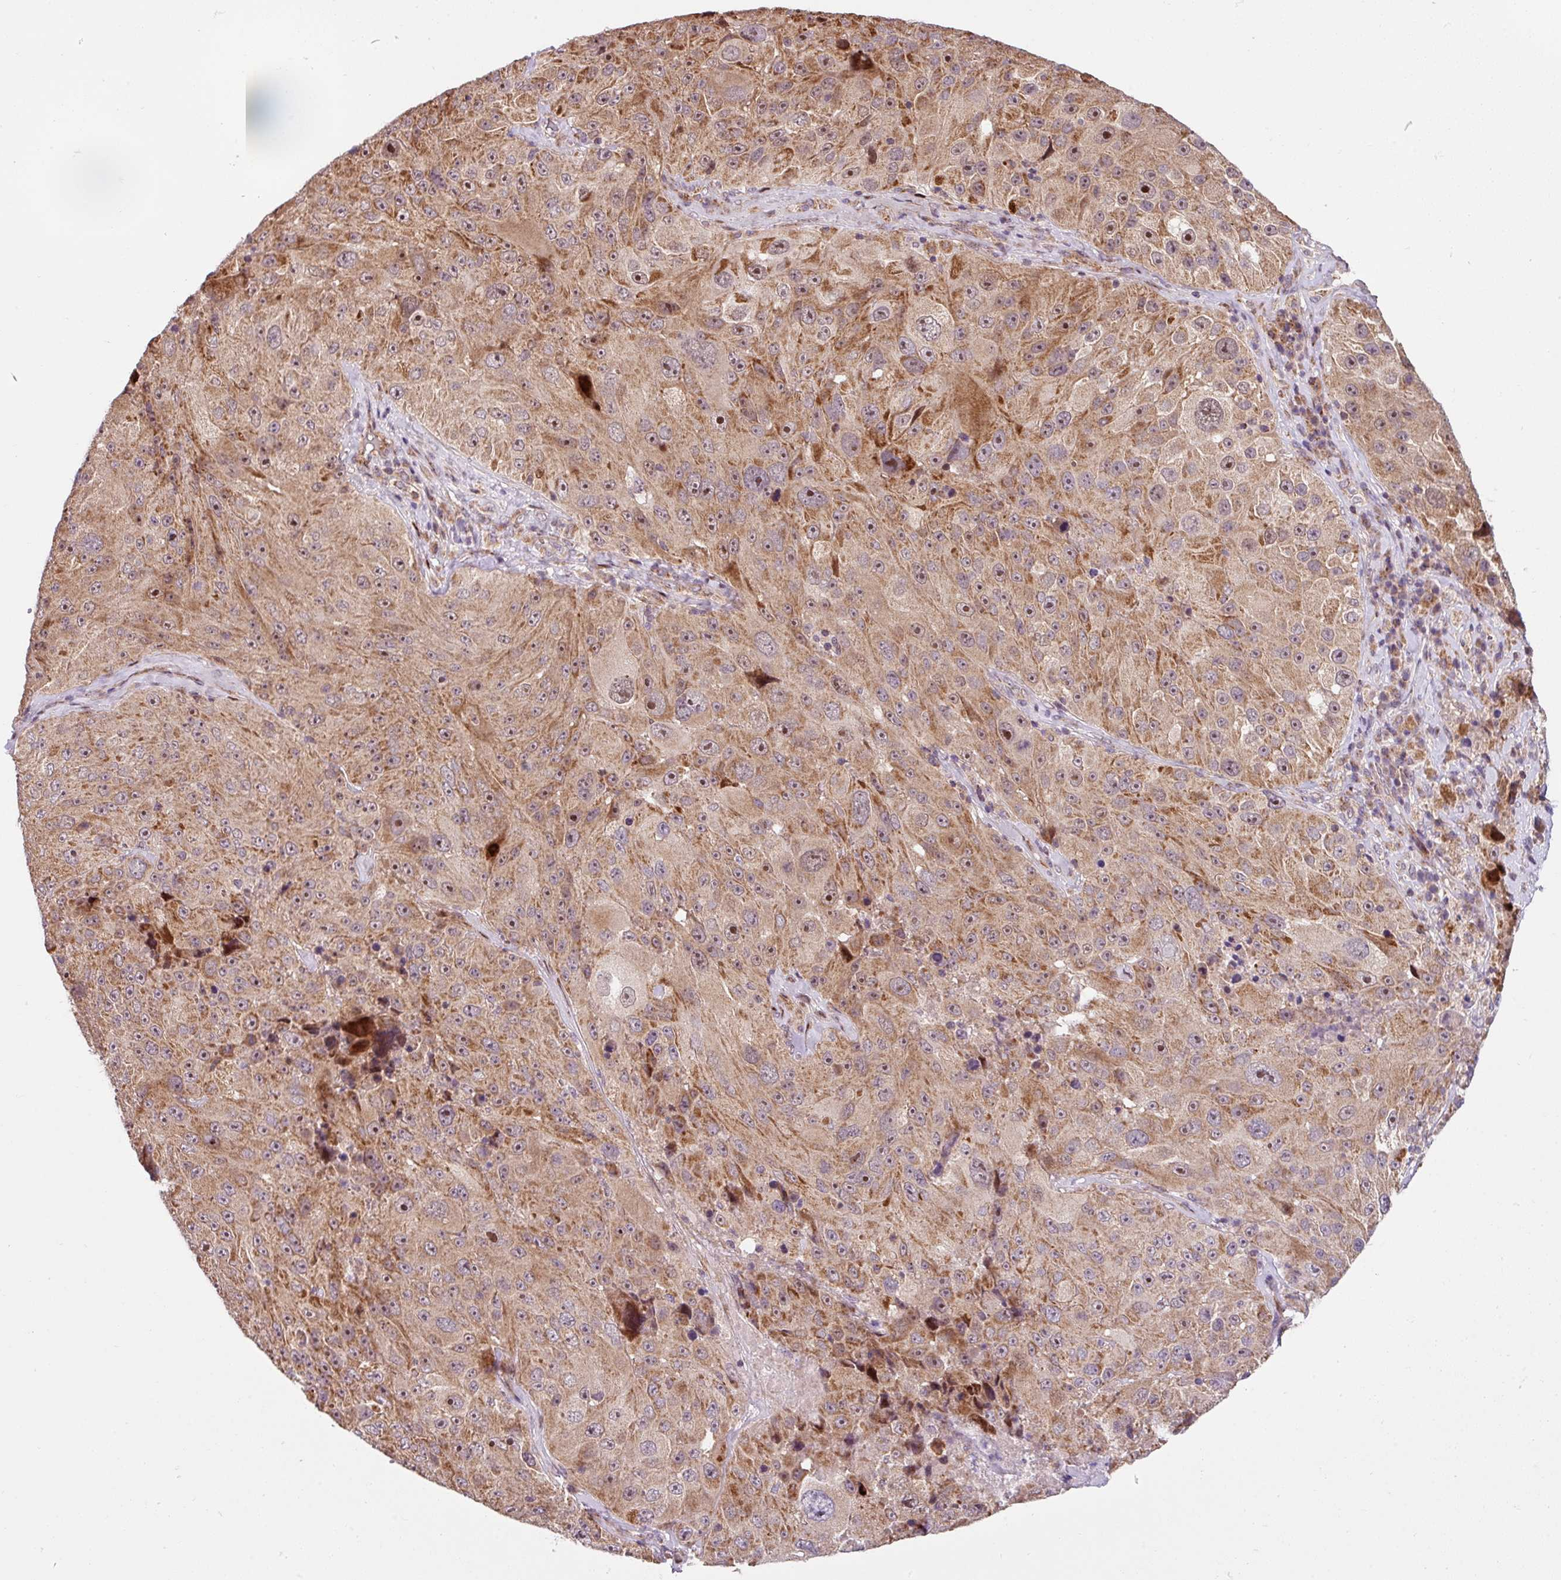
{"staining": {"intensity": "moderate", "quantity": ">75%", "location": "cytoplasmic/membranous"}, "tissue": "melanoma", "cell_type": "Tumor cells", "image_type": "cancer", "snomed": [{"axis": "morphology", "description": "Malignant melanoma, Metastatic site"}, {"axis": "topography", "description": "Lymph node"}], "caption": "The immunohistochemical stain labels moderate cytoplasmic/membranous staining in tumor cells of melanoma tissue.", "gene": "SARS2", "patient": {"sex": "male", "age": 62}}